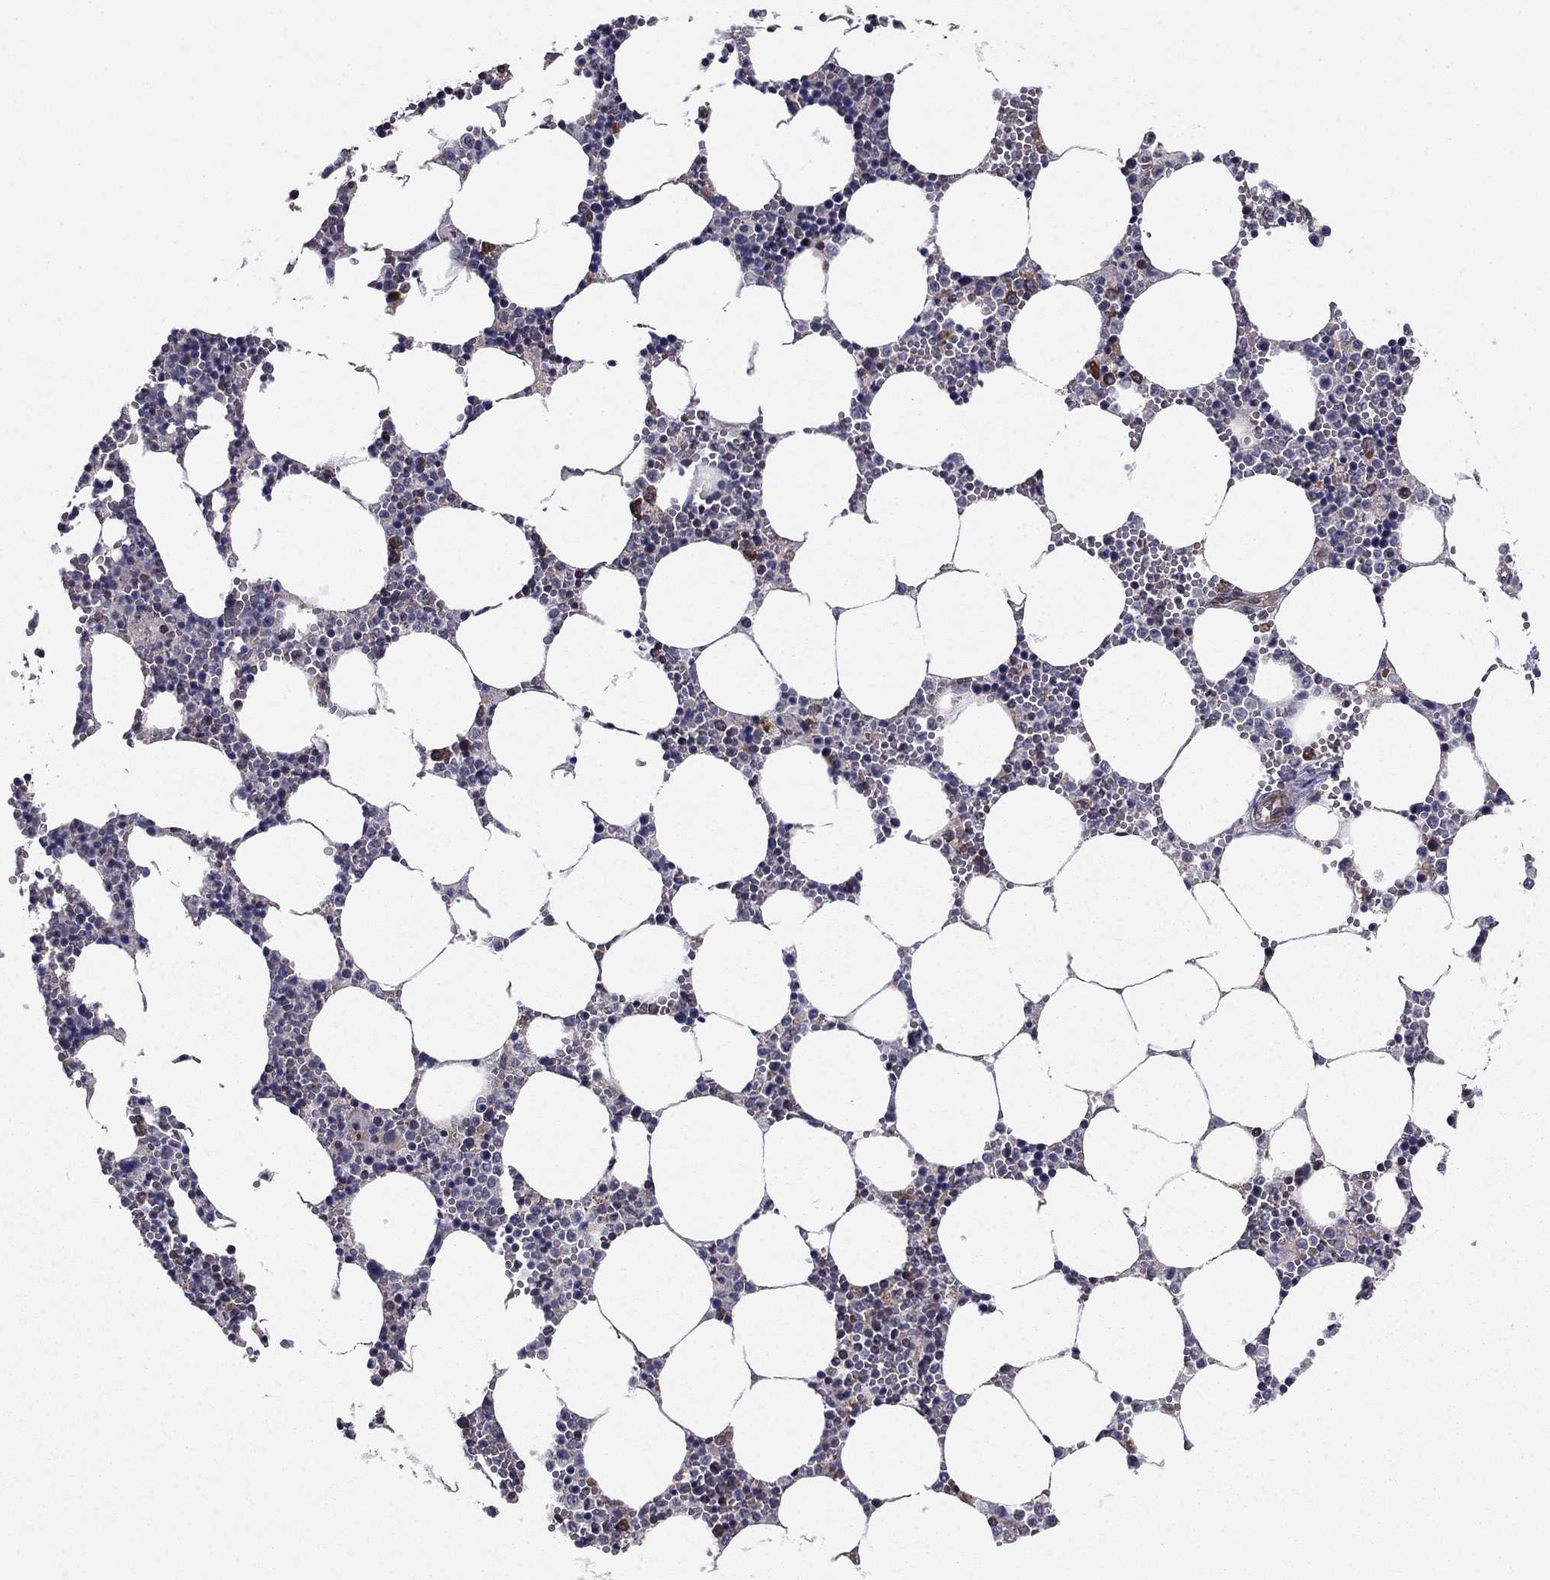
{"staining": {"intensity": "strong", "quantity": "<25%", "location": "cytoplasmic/membranous"}, "tissue": "bone marrow", "cell_type": "Hematopoietic cells", "image_type": "normal", "snomed": [{"axis": "morphology", "description": "Normal tissue, NOS"}, {"axis": "topography", "description": "Bone marrow"}], "caption": "Immunohistochemistry (IHC) histopathology image of unremarkable bone marrow stained for a protein (brown), which exhibits medium levels of strong cytoplasmic/membranous staining in about <25% of hematopoietic cells.", "gene": "NKIRAS1", "patient": {"sex": "female", "age": 64}}